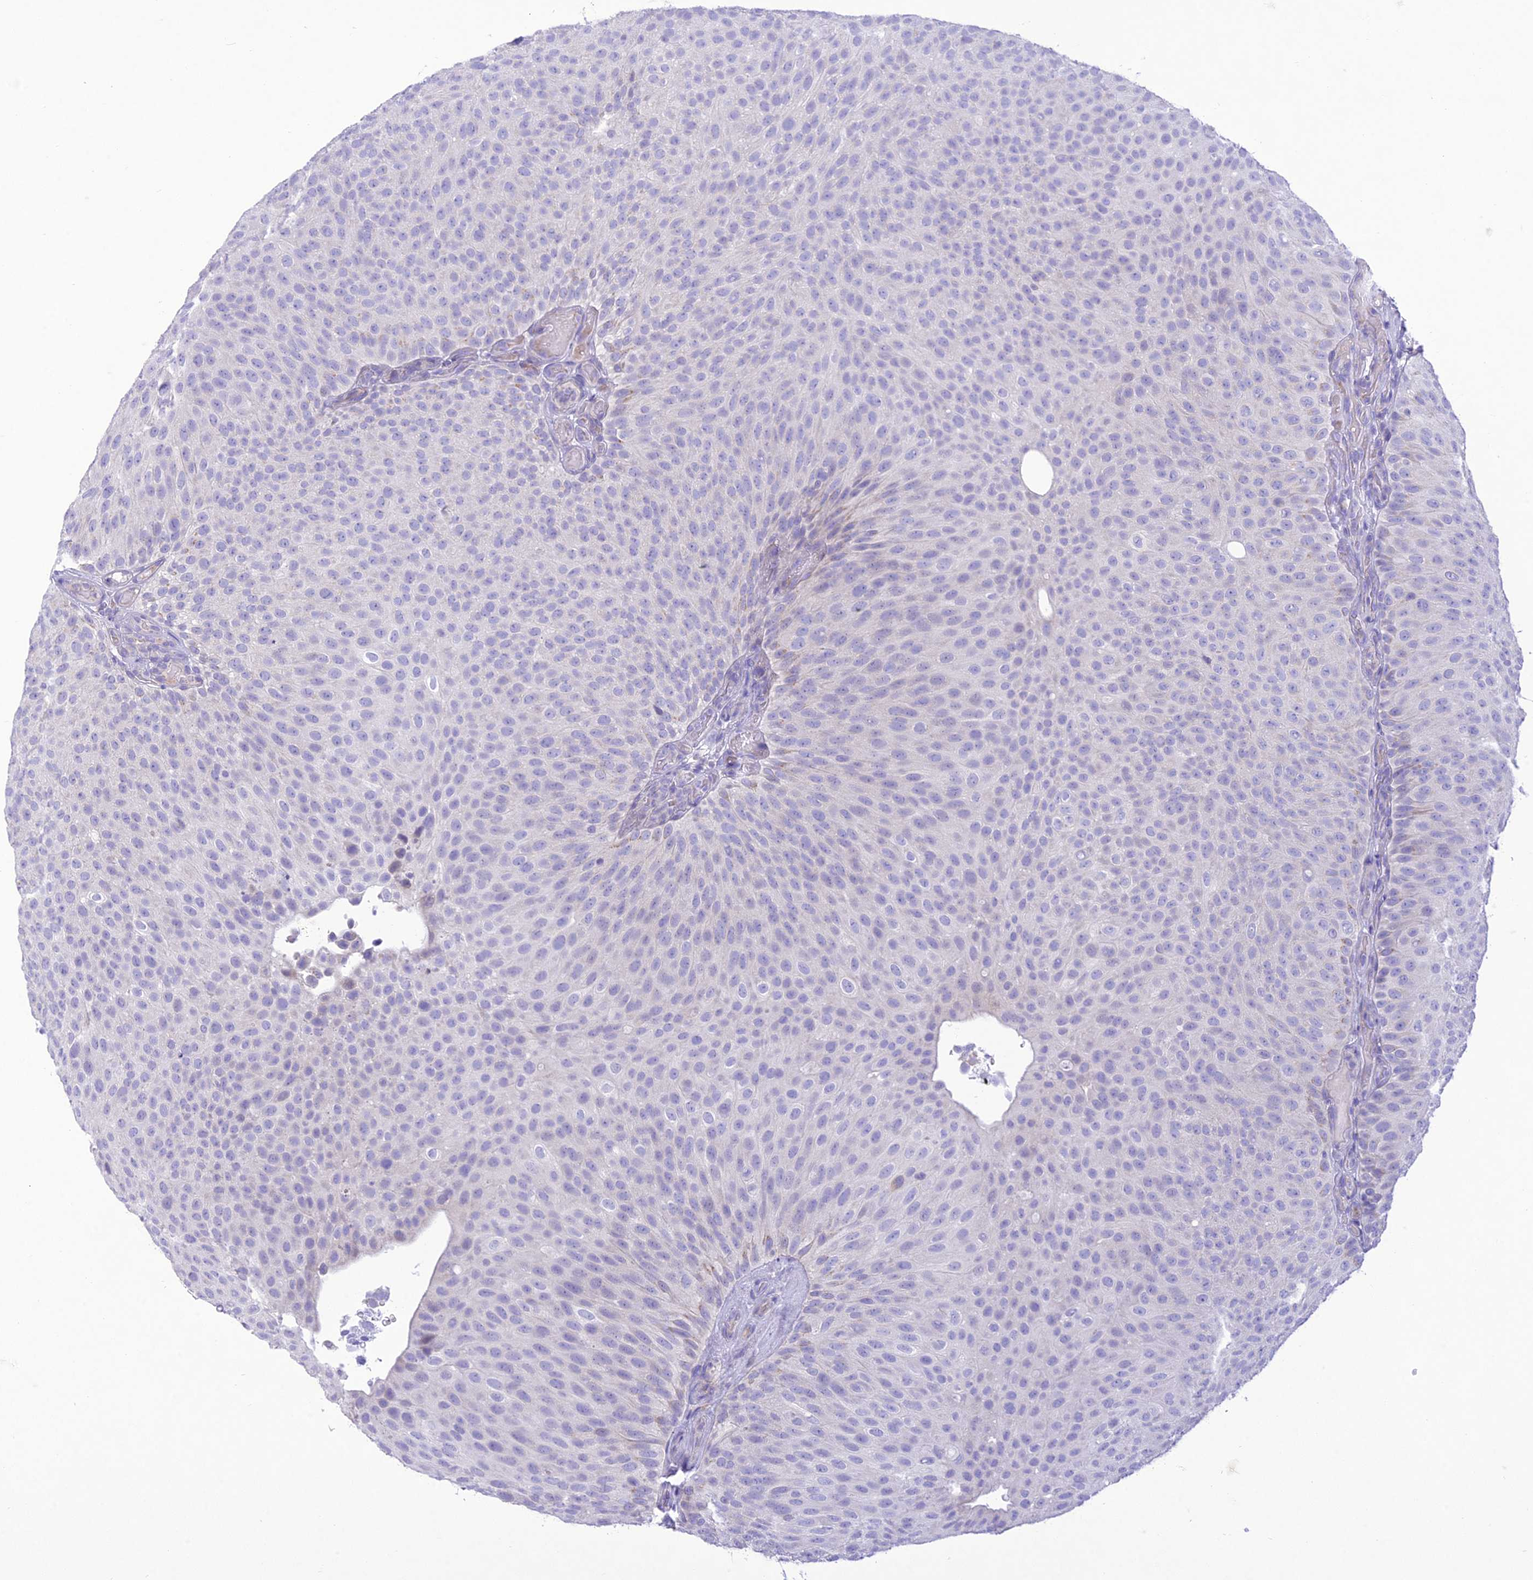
{"staining": {"intensity": "negative", "quantity": "none", "location": "none"}, "tissue": "urothelial cancer", "cell_type": "Tumor cells", "image_type": "cancer", "snomed": [{"axis": "morphology", "description": "Urothelial carcinoma, Low grade"}, {"axis": "topography", "description": "Urinary bladder"}], "caption": "Protein analysis of urothelial cancer exhibits no significant positivity in tumor cells.", "gene": "SLC13A5", "patient": {"sex": "male", "age": 78}}